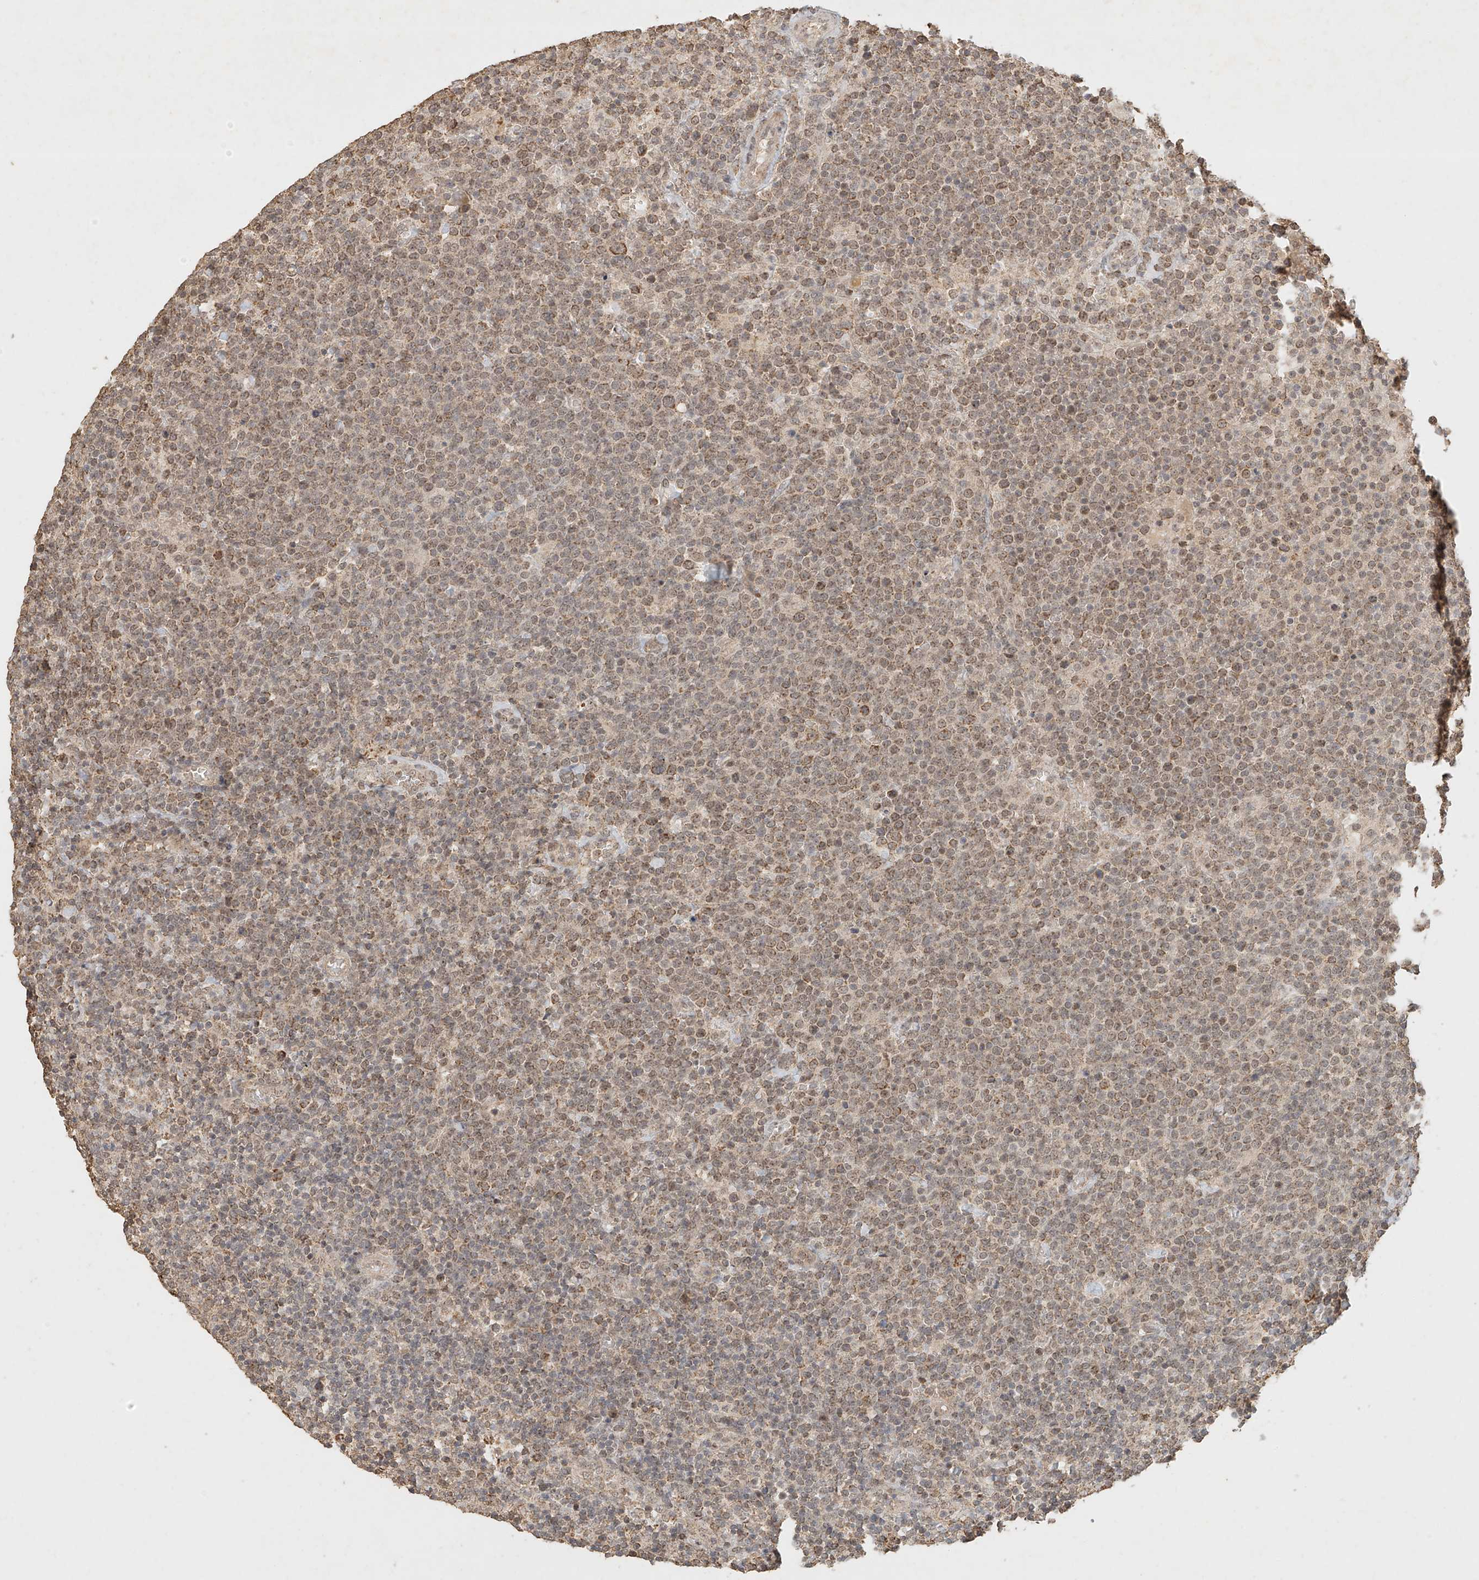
{"staining": {"intensity": "weak", "quantity": "25%-75%", "location": "cytoplasmic/membranous"}, "tissue": "lymphoma", "cell_type": "Tumor cells", "image_type": "cancer", "snomed": [{"axis": "morphology", "description": "Malignant lymphoma, non-Hodgkin's type, High grade"}, {"axis": "topography", "description": "Lymph node"}], "caption": "This photomicrograph exhibits high-grade malignant lymphoma, non-Hodgkin's type stained with IHC to label a protein in brown. The cytoplasmic/membranous of tumor cells show weak positivity for the protein. Nuclei are counter-stained blue.", "gene": "CXorf58", "patient": {"sex": "male", "age": 61}}